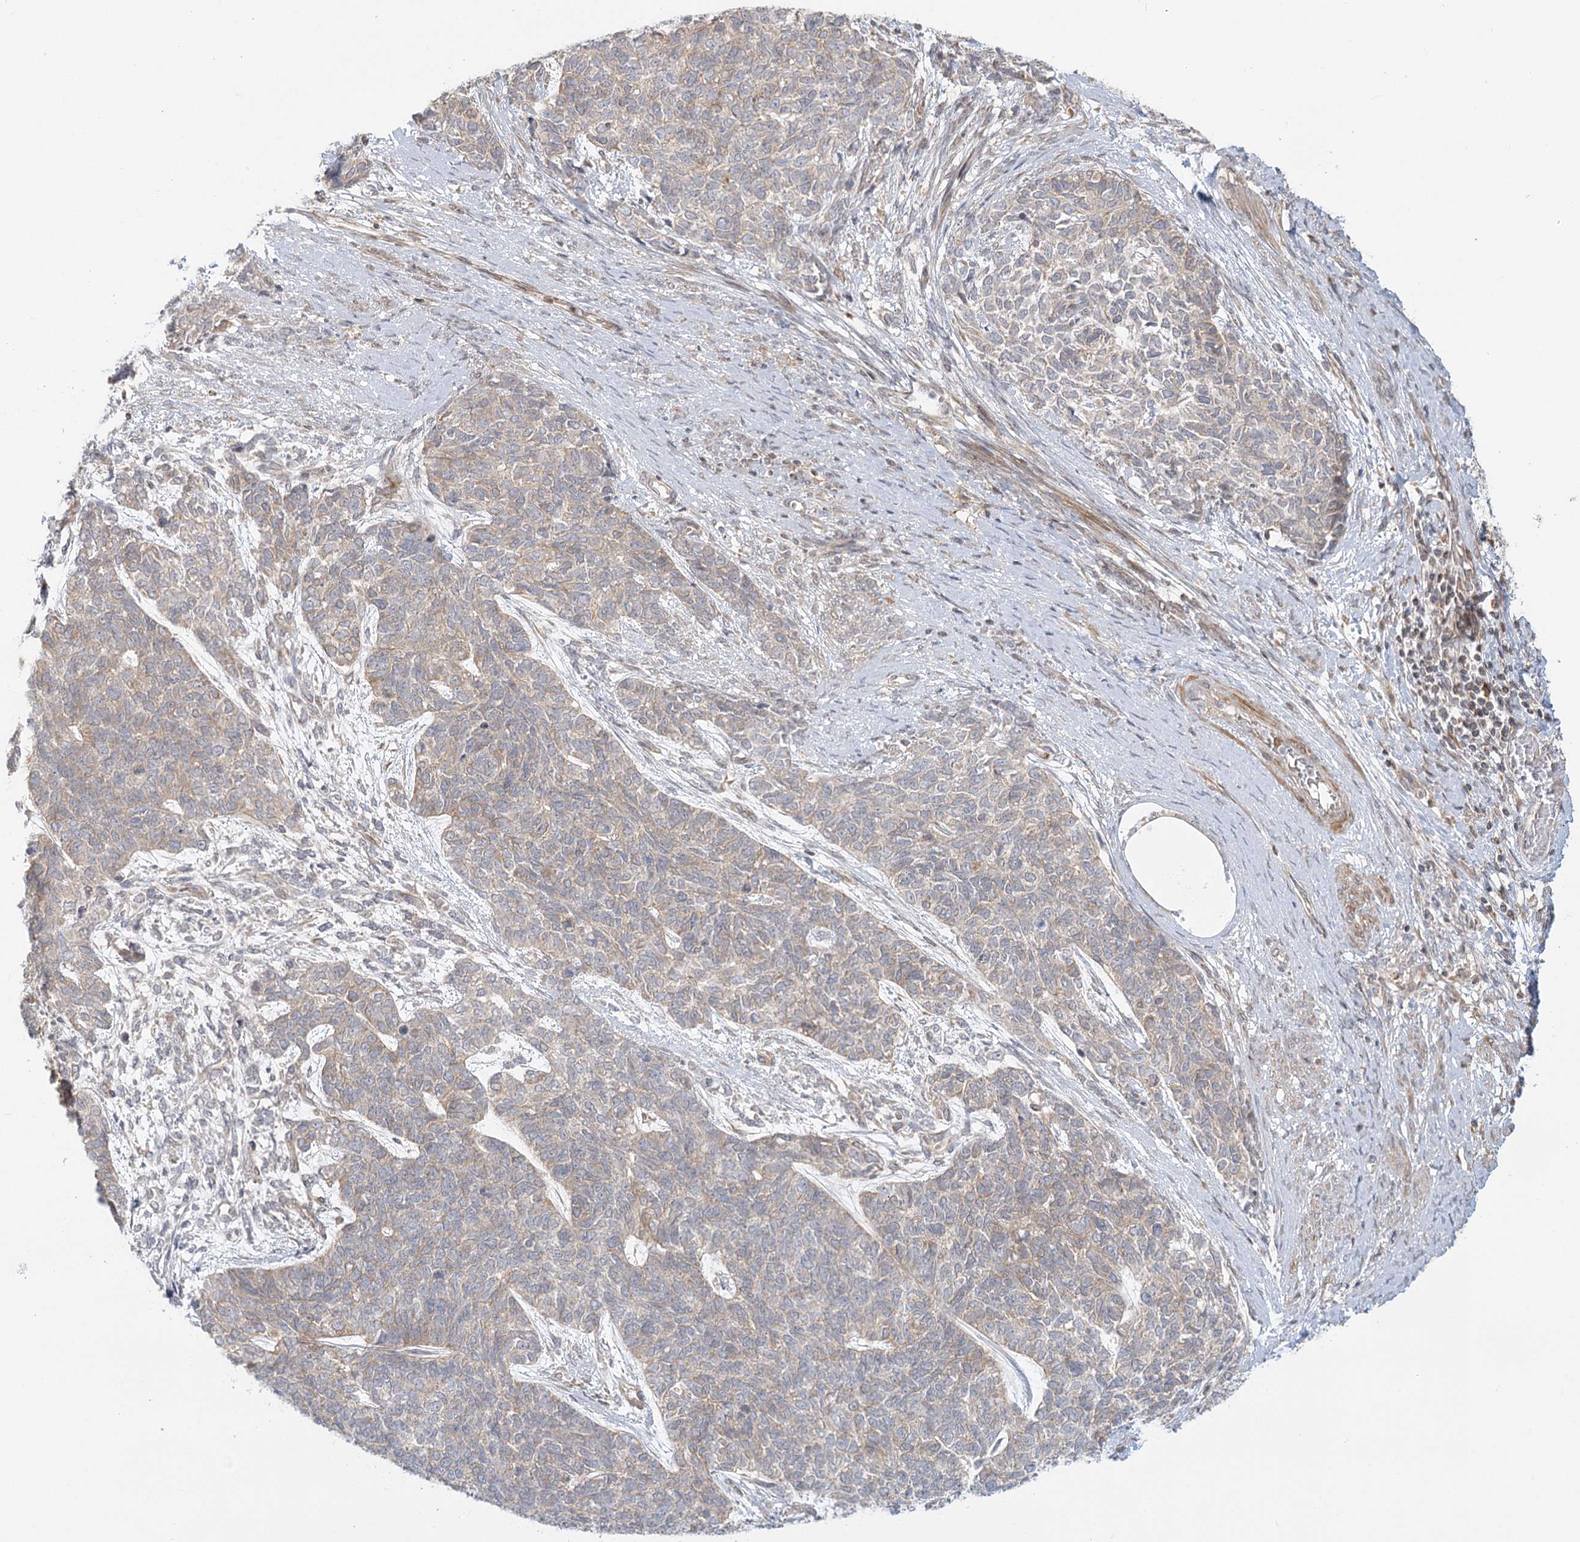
{"staining": {"intensity": "weak", "quantity": "25%-75%", "location": "cytoplasmic/membranous"}, "tissue": "cervical cancer", "cell_type": "Tumor cells", "image_type": "cancer", "snomed": [{"axis": "morphology", "description": "Squamous cell carcinoma, NOS"}, {"axis": "topography", "description": "Cervix"}], "caption": "Protein expression analysis of cervical squamous cell carcinoma displays weak cytoplasmic/membranous expression in about 25%-75% of tumor cells.", "gene": "MTMR3", "patient": {"sex": "female", "age": 63}}